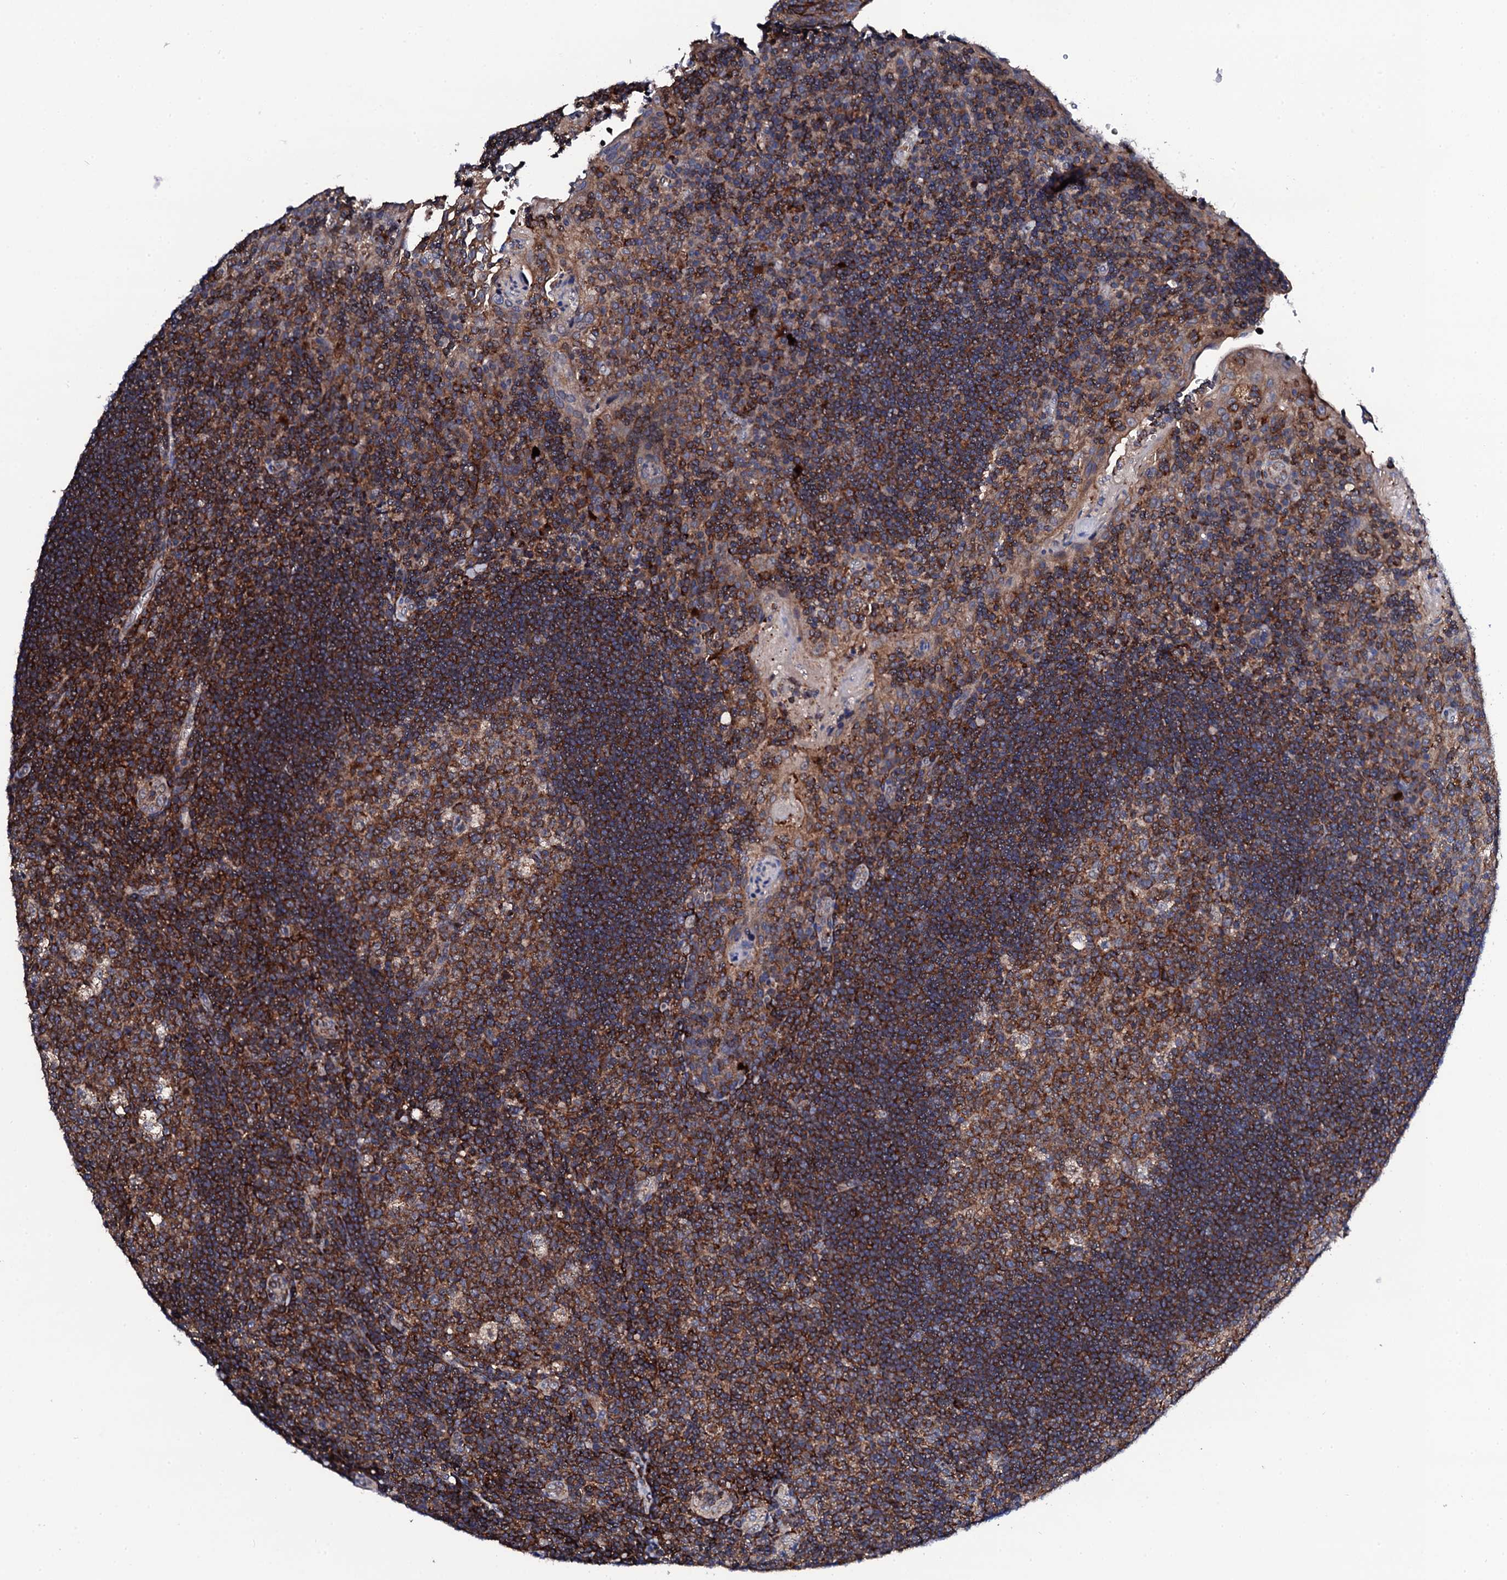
{"staining": {"intensity": "moderate", "quantity": "25%-75%", "location": "cytoplasmic/membranous"}, "tissue": "tonsil", "cell_type": "Germinal center cells", "image_type": "normal", "snomed": [{"axis": "morphology", "description": "Normal tissue, NOS"}, {"axis": "topography", "description": "Tonsil"}], "caption": "Protein staining shows moderate cytoplasmic/membranous positivity in about 25%-75% of germinal center cells in unremarkable tonsil.", "gene": "COG4", "patient": {"sex": "male", "age": 17}}